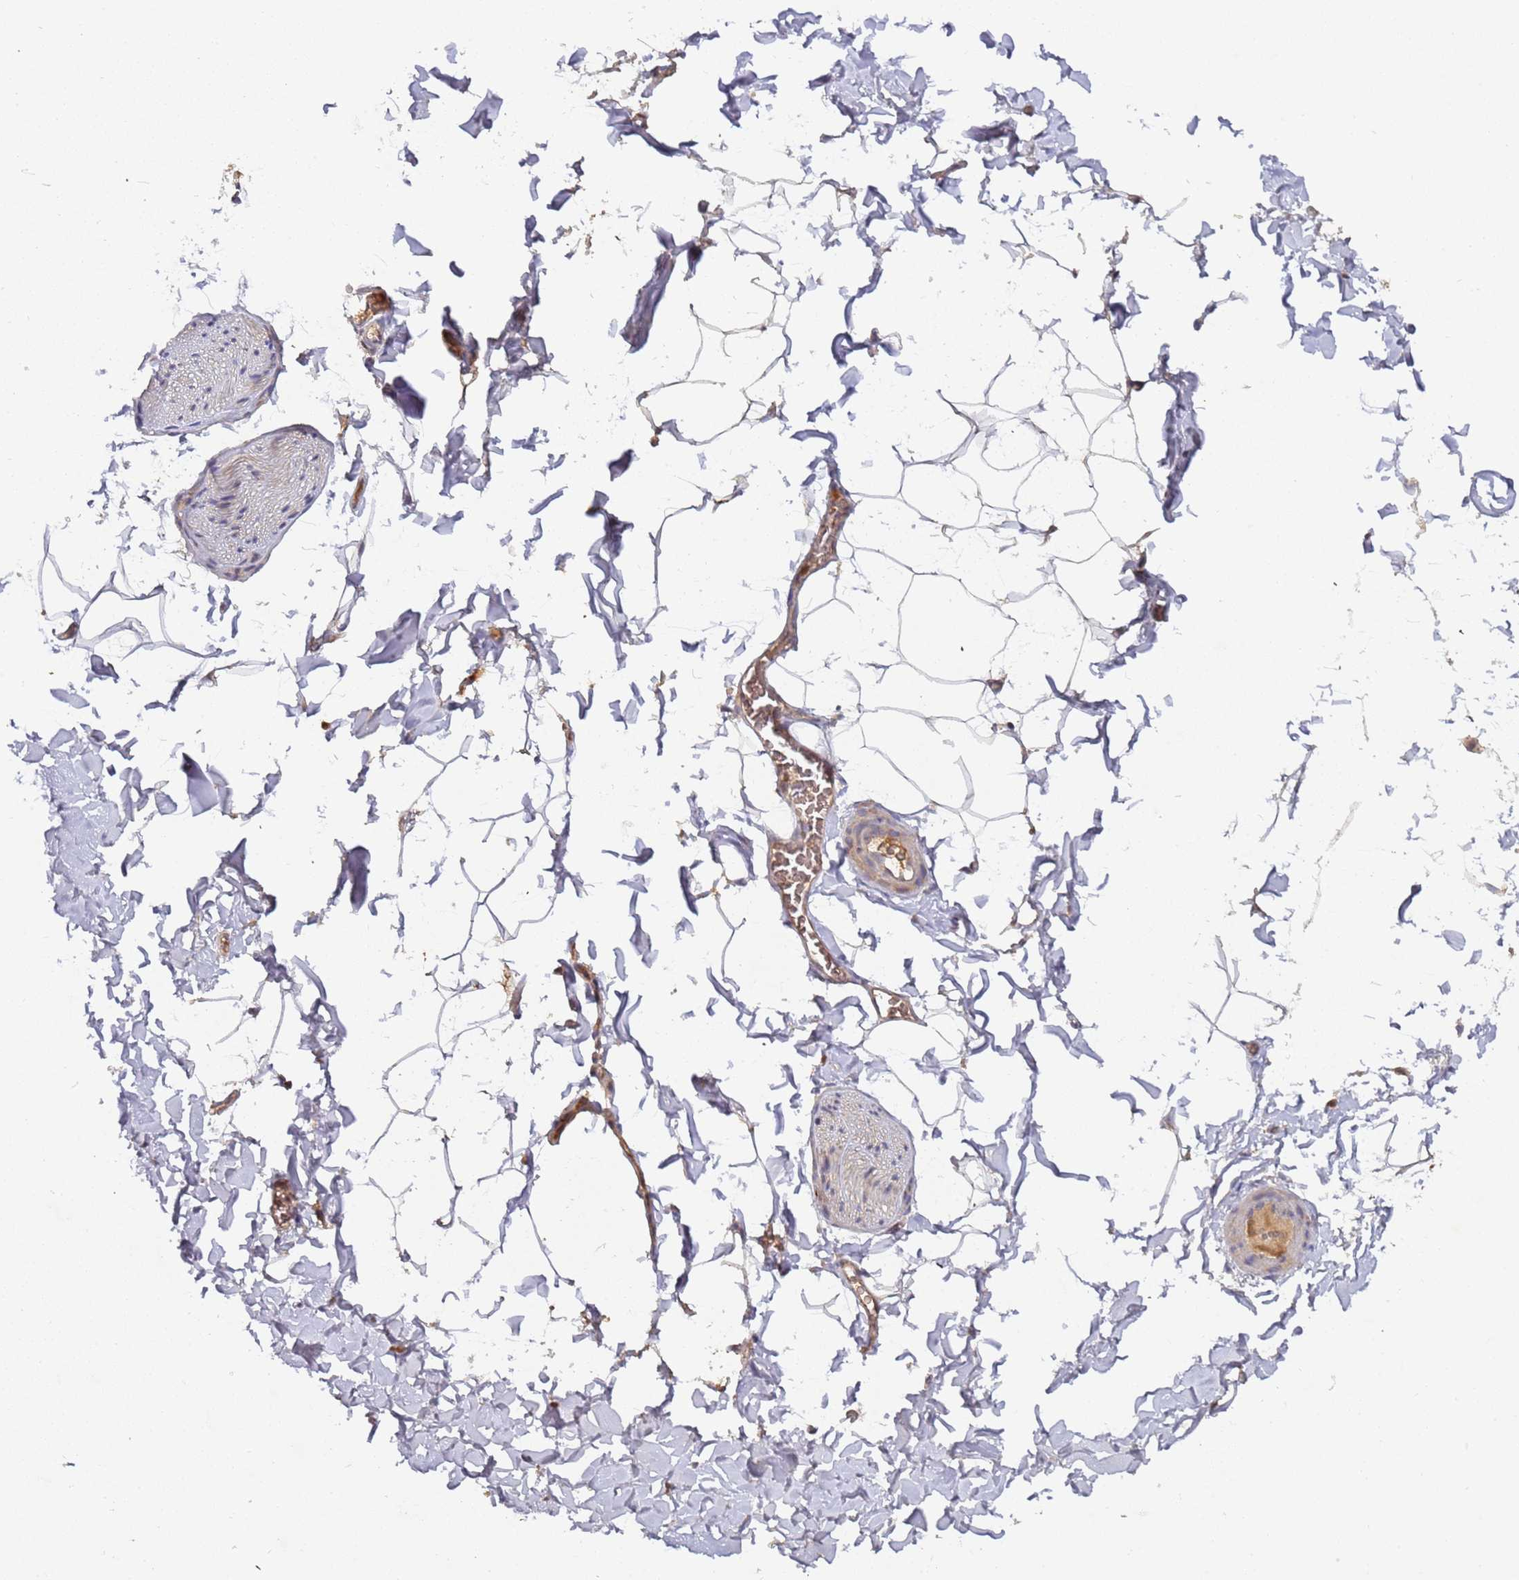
{"staining": {"intensity": "weak", "quantity": ">75%", "location": "cytoplasmic/membranous"}, "tissue": "adipose tissue", "cell_type": "Adipocytes", "image_type": "normal", "snomed": [{"axis": "morphology", "description": "Normal tissue, NOS"}, {"axis": "topography", "description": "Gallbladder"}, {"axis": "topography", "description": "Peripheral nerve tissue"}], "caption": "Adipocytes show weak cytoplasmic/membranous positivity in about >75% of cells in normal adipose tissue.", "gene": "KANSL1L", "patient": {"sex": "male", "age": 38}}